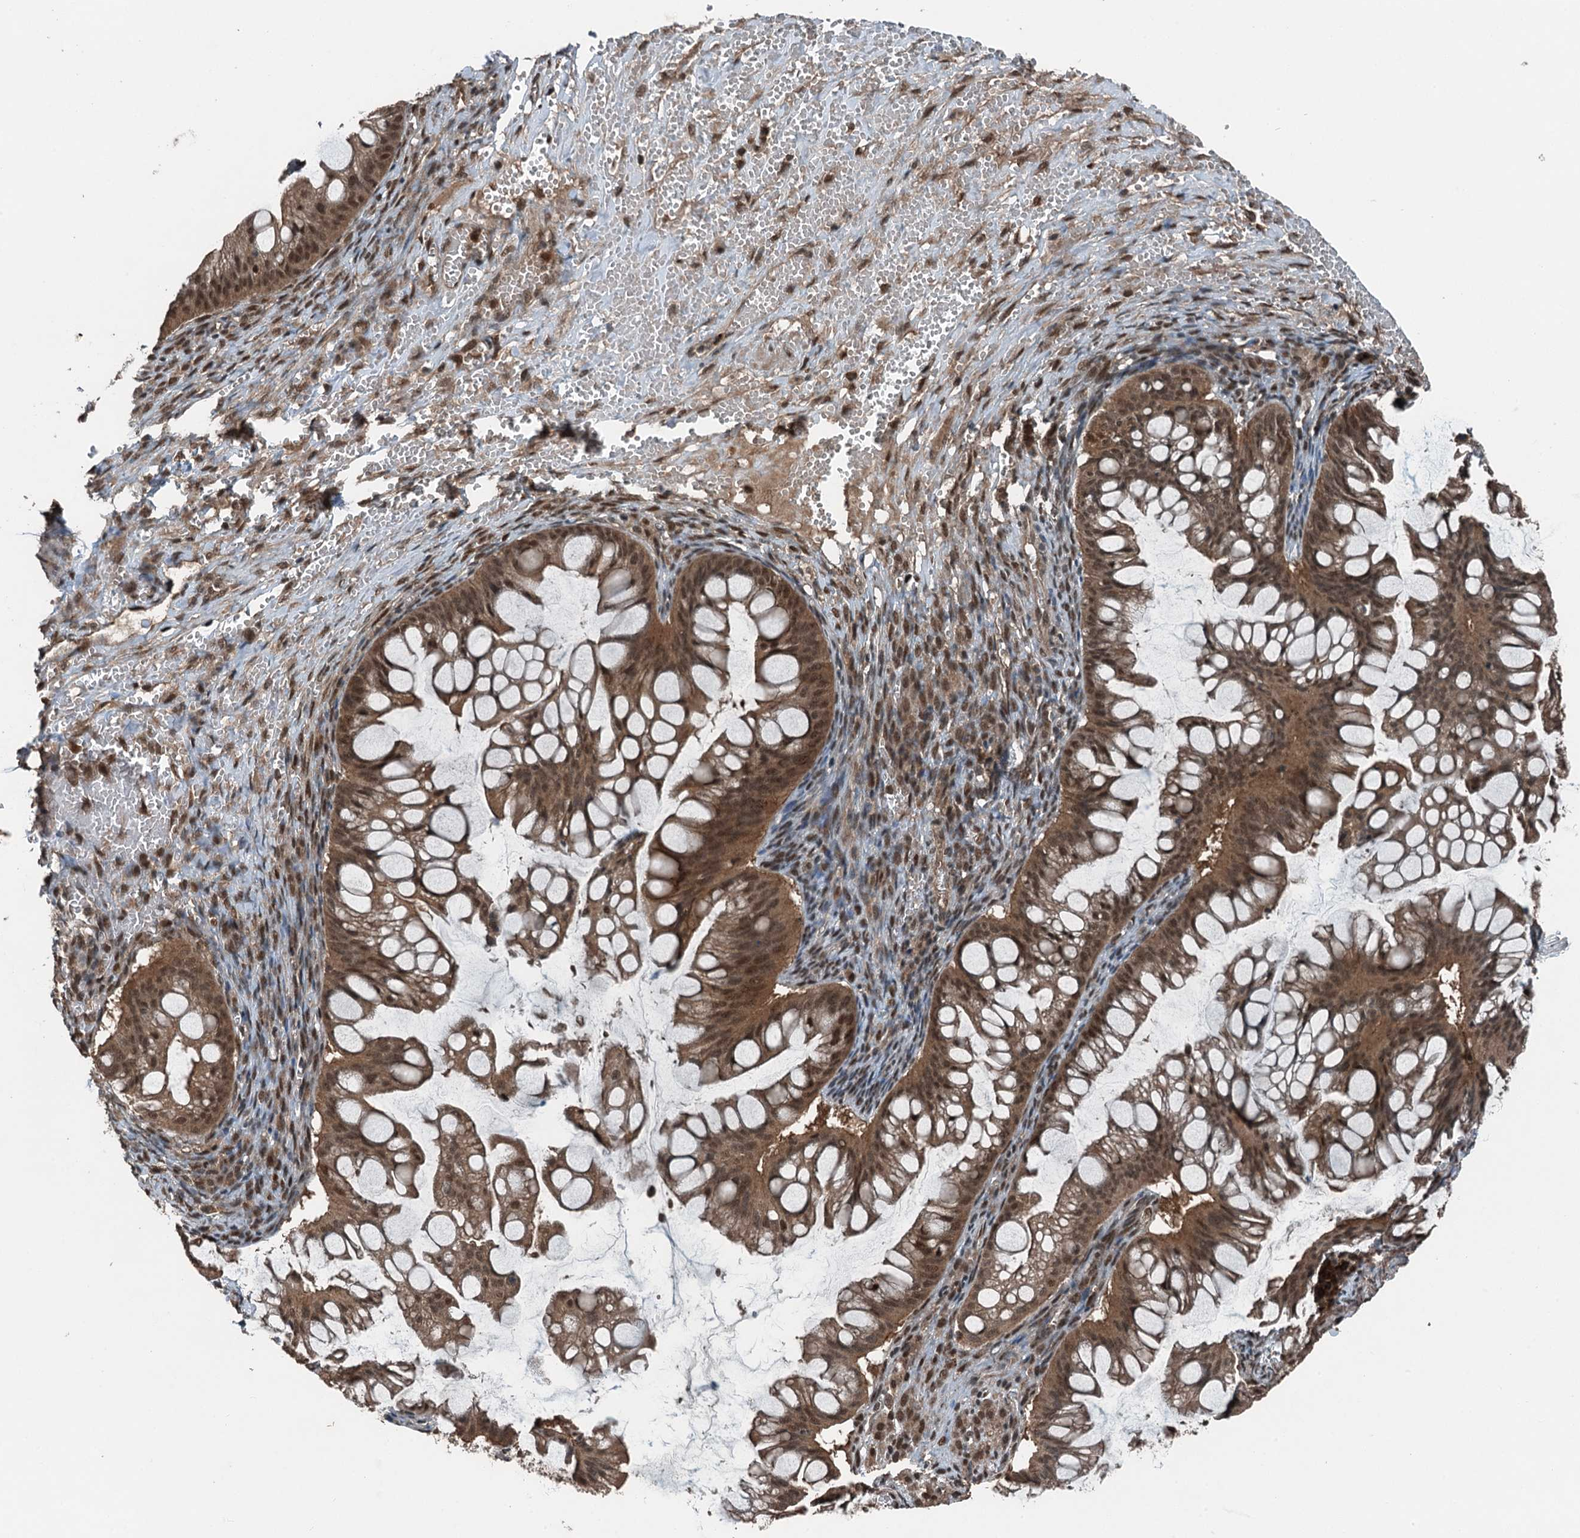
{"staining": {"intensity": "moderate", "quantity": ">75%", "location": "cytoplasmic/membranous,nuclear"}, "tissue": "ovarian cancer", "cell_type": "Tumor cells", "image_type": "cancer", "snomed": [{"axis": "morphology", "description": "Cystadenocarcinoma, mucinous, NOS"}, {"axis": "topography", "description": "Ovary"}], "caption": "Immunohistochemical staining of human ovarian mucinous cystadenocarcinoma exhibits moderate cytoplasmic/membranous and nuclear protein staining in about >75% of tumor cells.", "gene": "UBXN6", "patient": {"sex": "female", "age": 73}}